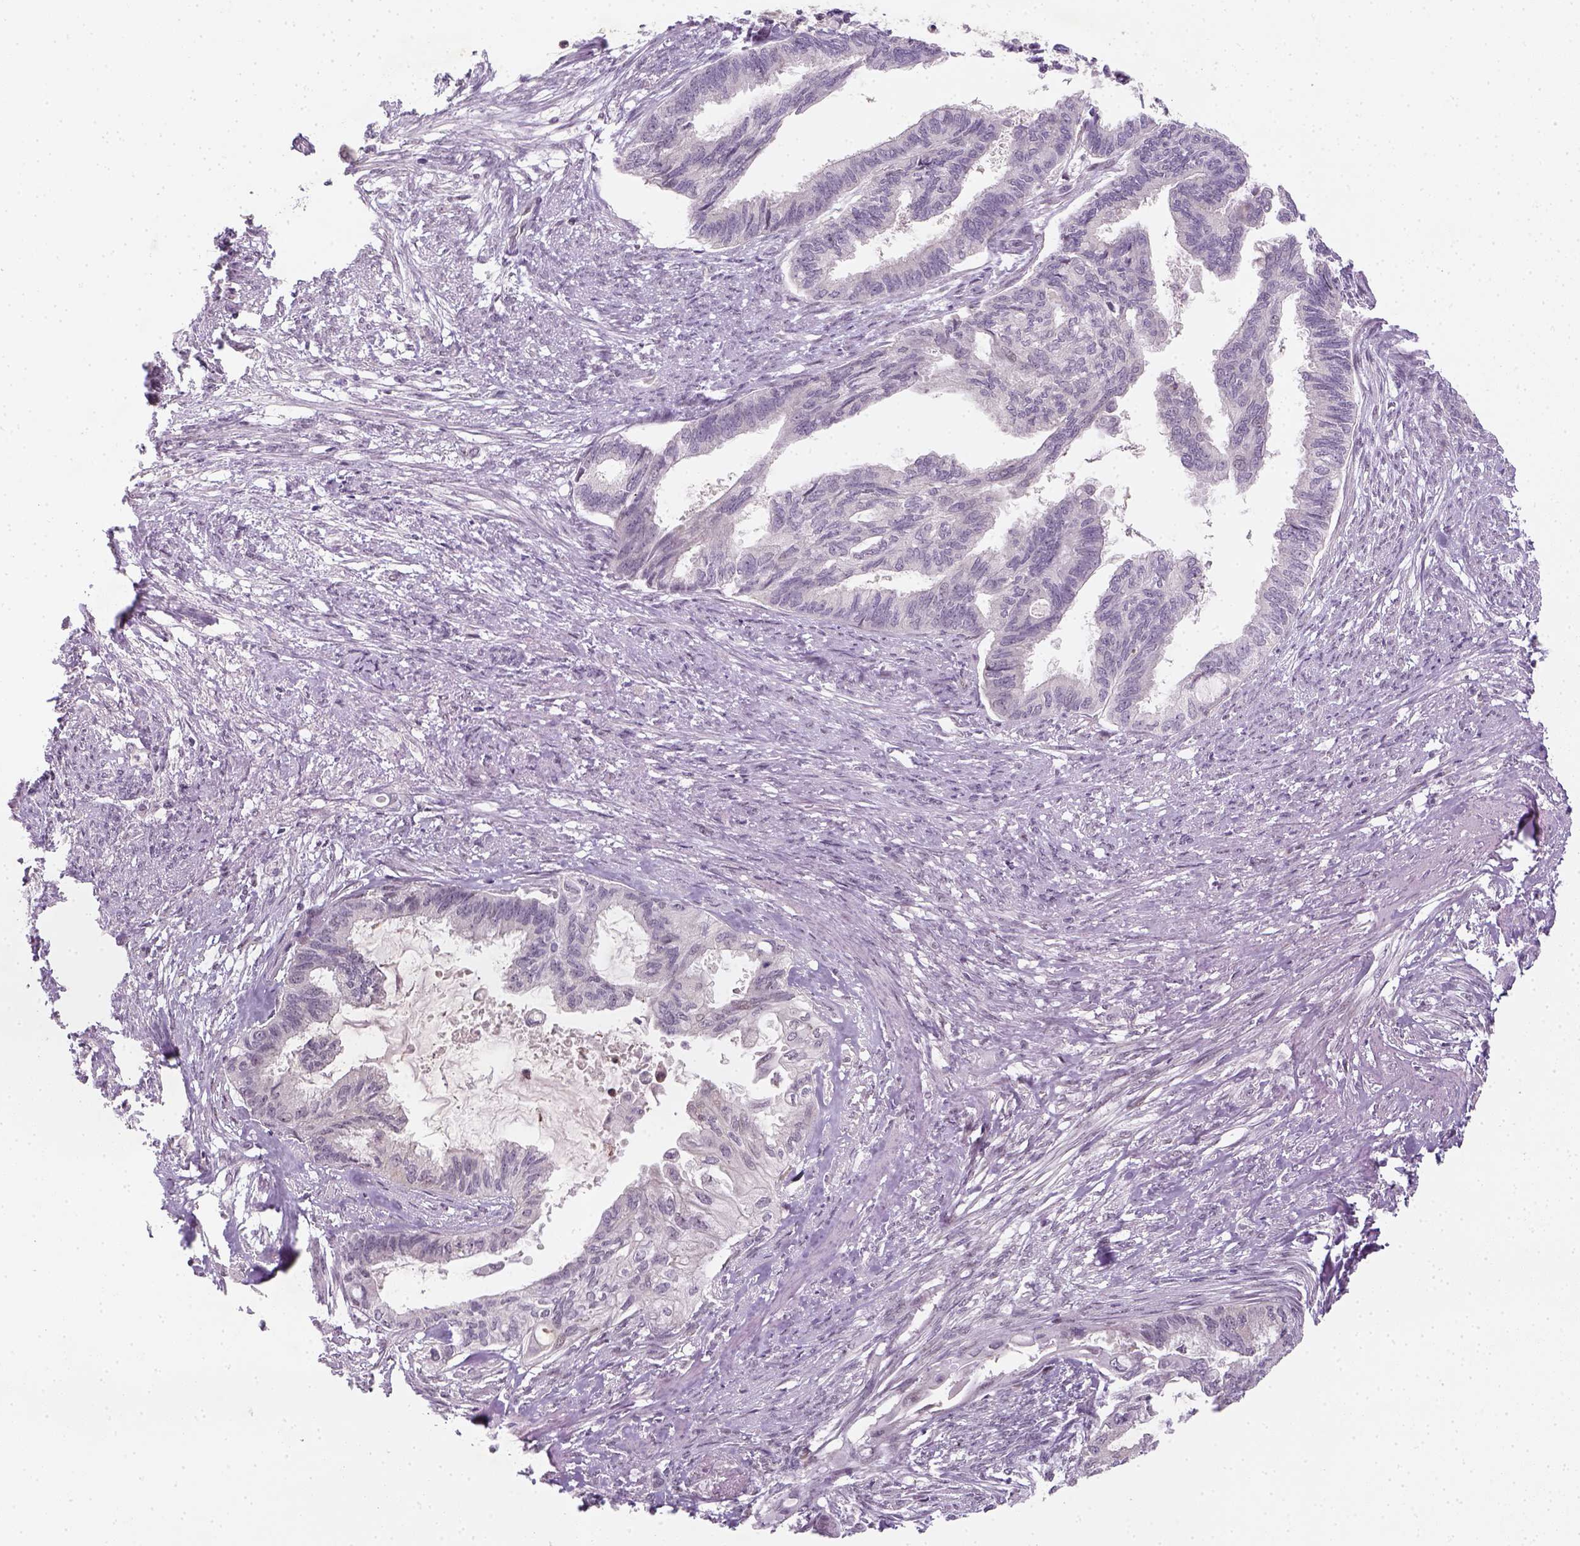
{"staining": {"intensity": "negative", "quantity": "none", "location": "none"}, "tissue": "endometrial cancer", "cell_type": "Tumor cells", "image_type": "cancer", "snomed": [{"axis": "morphology", "description": "Adenocarcinoma, NOS"}, {"axis": "topography", "description": "Endometrium"}], "caption": "Protein analysis of endometrial cancer (adenocarcinoma) shows no significant positivity in tumor cells.", "gene": "MAGEB3", "patient": {"sex": "female", "age": 86}}